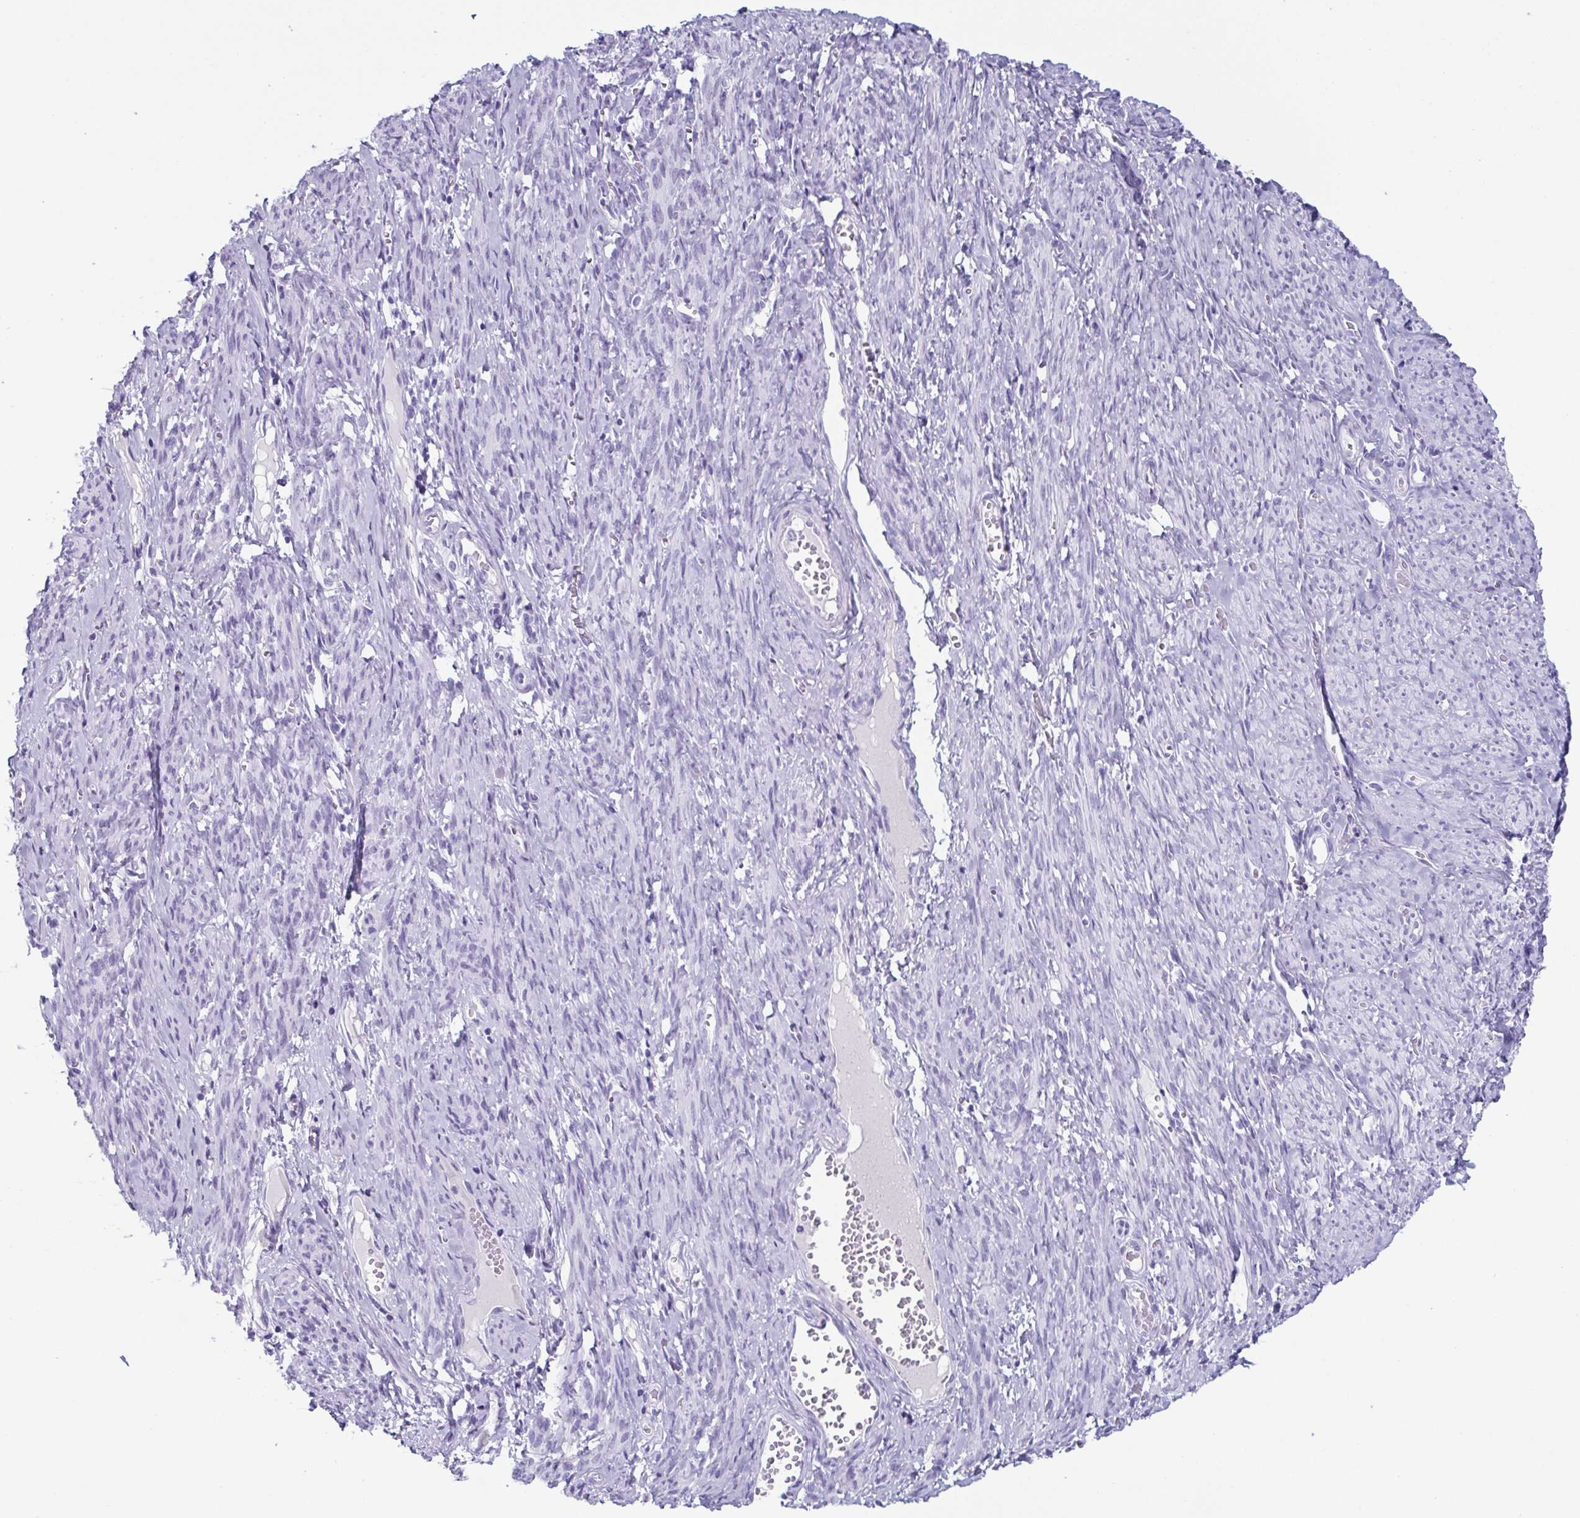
{"staining": {"intensity": "negative", "quantity": "none", "location": "none"}, "tissue": "smooth muscle", "cell_type": "Smooth muscle cells", "image_type": "normal", "snomed": [{"axis": "morphology", "description": "Normal tissue, NOS"}, {"axis": "topography", "description": "Smooth muscle"}], "caption": "An image of human smooth muscle is negative for staining in smooth muscle cells. (Brightfield microscopy of DAB immunohistochemistry (IHC) at high magnification).", "gene": "ENKUR", "patient": {"sex": "female", "age": 65}}